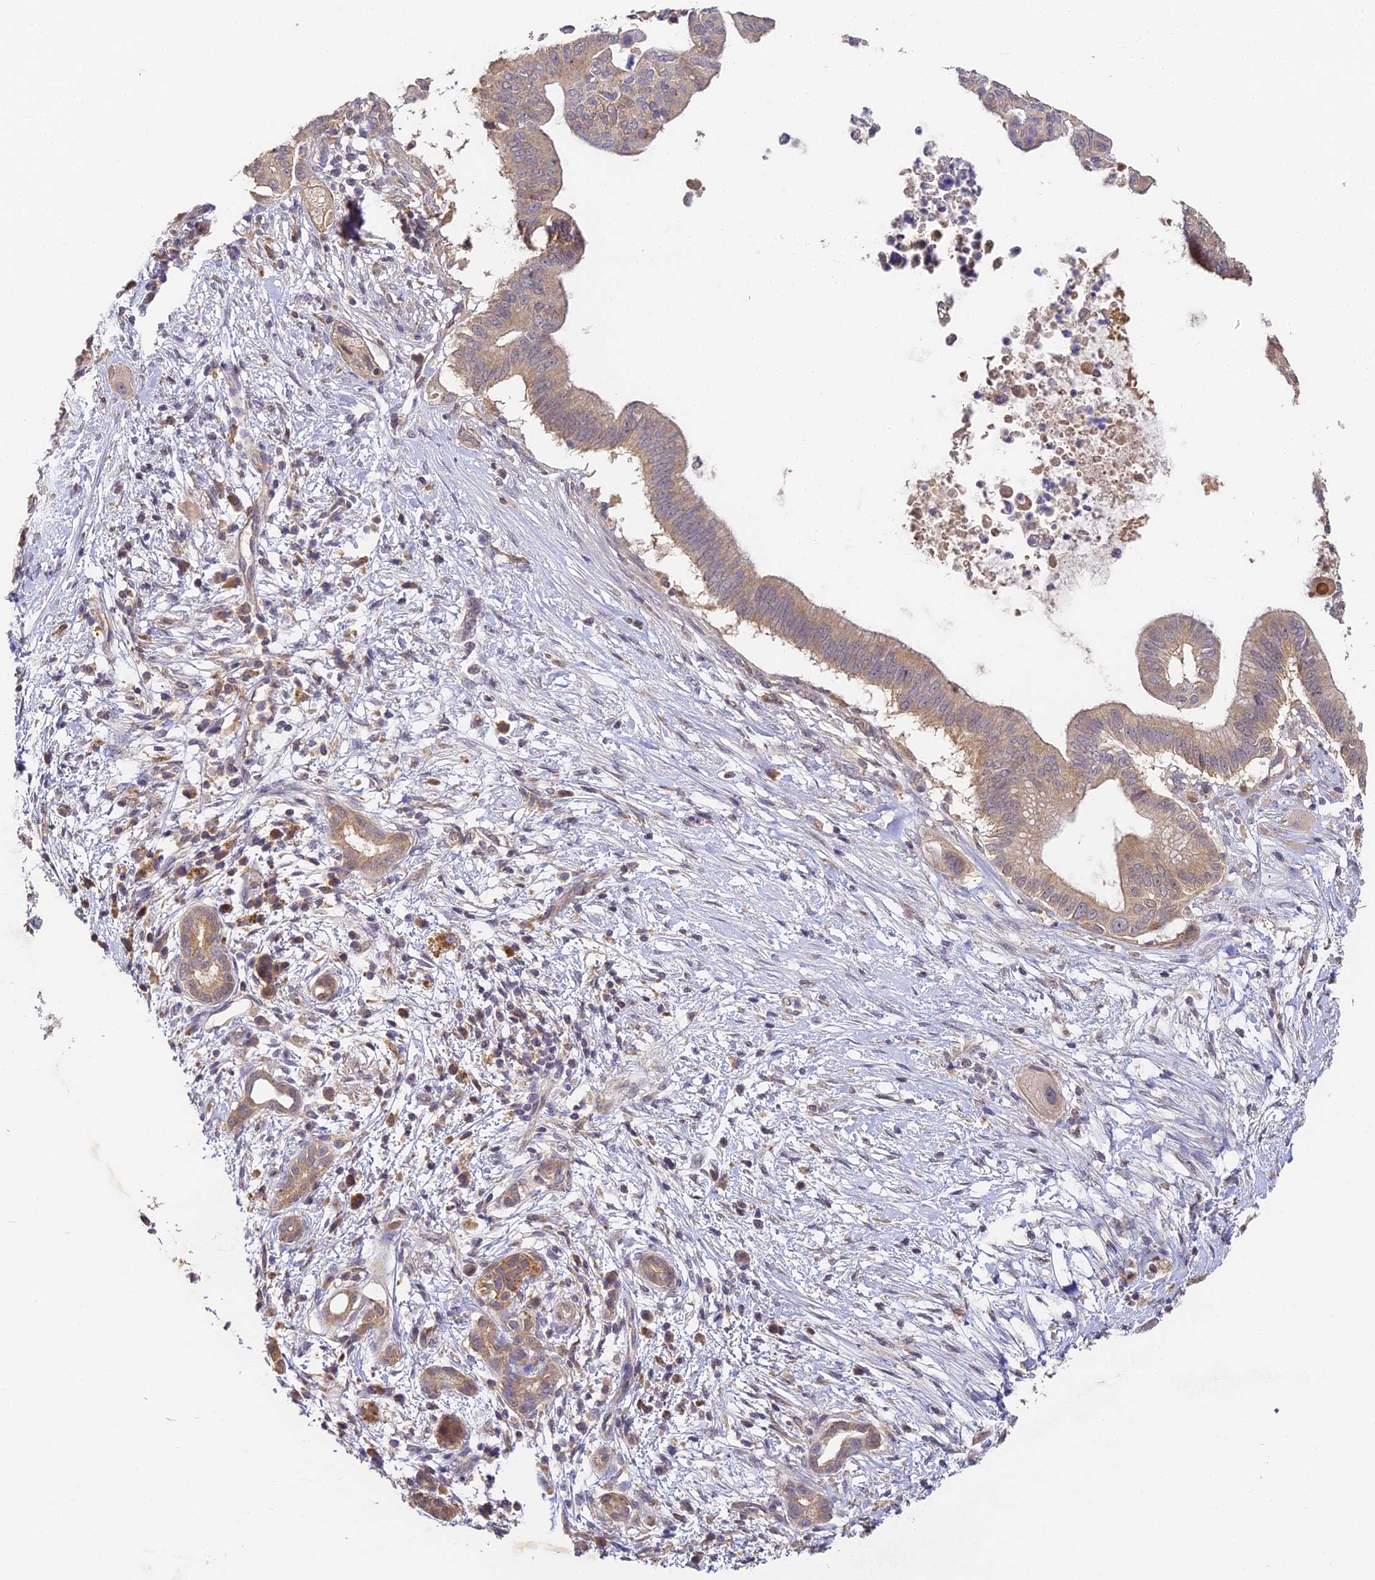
{"staining": {"intensity": "moderate", "quantity": ">75%", "location": "cytoplasmic/membranous"}, "tissue": "pancreatic cancer", "cell_type": "Tumor cells", "image_type": "cancer", "snomed": [{"axis": "morphology", "description": "Adenocarcinoma, NOS"}, {"axis": "topography", "description": "Pancreas"}], "caption": "Immunohistochemistry (IHC) (DAB (3,3'-diaminobenzidine)) staining of human pancreatic cancer (adenocarcinoma) demonstrates moderate cytoplasmic/membranous protein expression in approximately >75% of tumor cells. (brown staining indicates protein expression, while blue staining denotes nuclei).", "gene": "YAE1", "patient": {"sex": "male", "age": 68}}